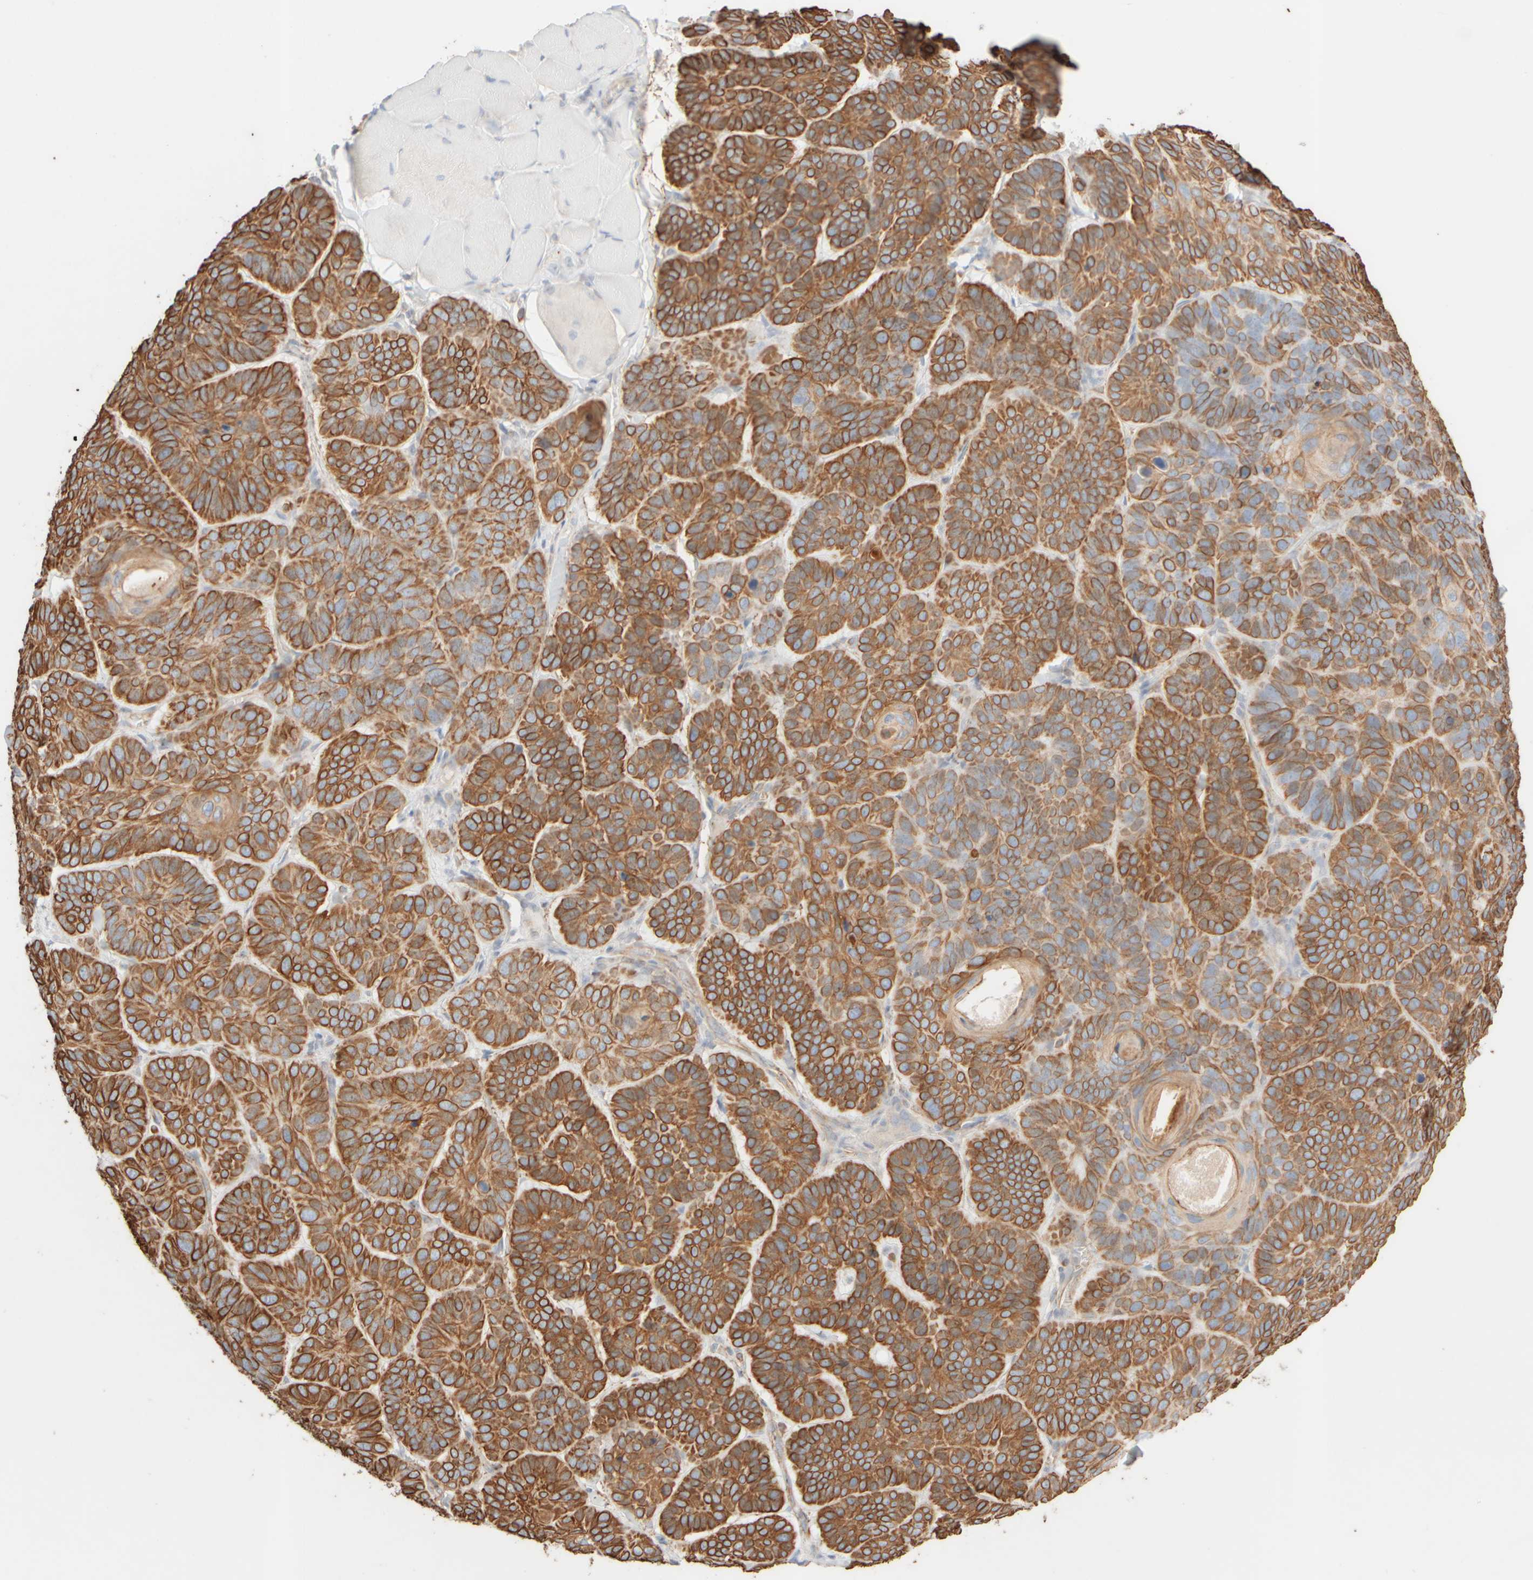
{"staining": {"intensity": "moderate", "quantity": ">75%", "location": "cytoplasmic/membranous"}, "tissue": "skin cancer", "cell_type": "Tumor cells", "image_type": "cancer", "snomed": [{"axis": "morphology", "description": "Basal cell carcinoma"}, {"axis": "topography", "description": "Skin"}], "caption": "An immunohistochemistry image of tumor tissue is shown. Protein staining in brown highlights moderate cytoplasmic/membranous positivity in skin cancer (basal cell carcinoma) within tumor cells. The staining was performed using DAB (3,3'-diaminobenzidine), with brown indicating positive protein expression. Nuclei are stained blue with hematoxylin.", "gene": "KRT15", "patient": {"sex": "male", "age": 62}}